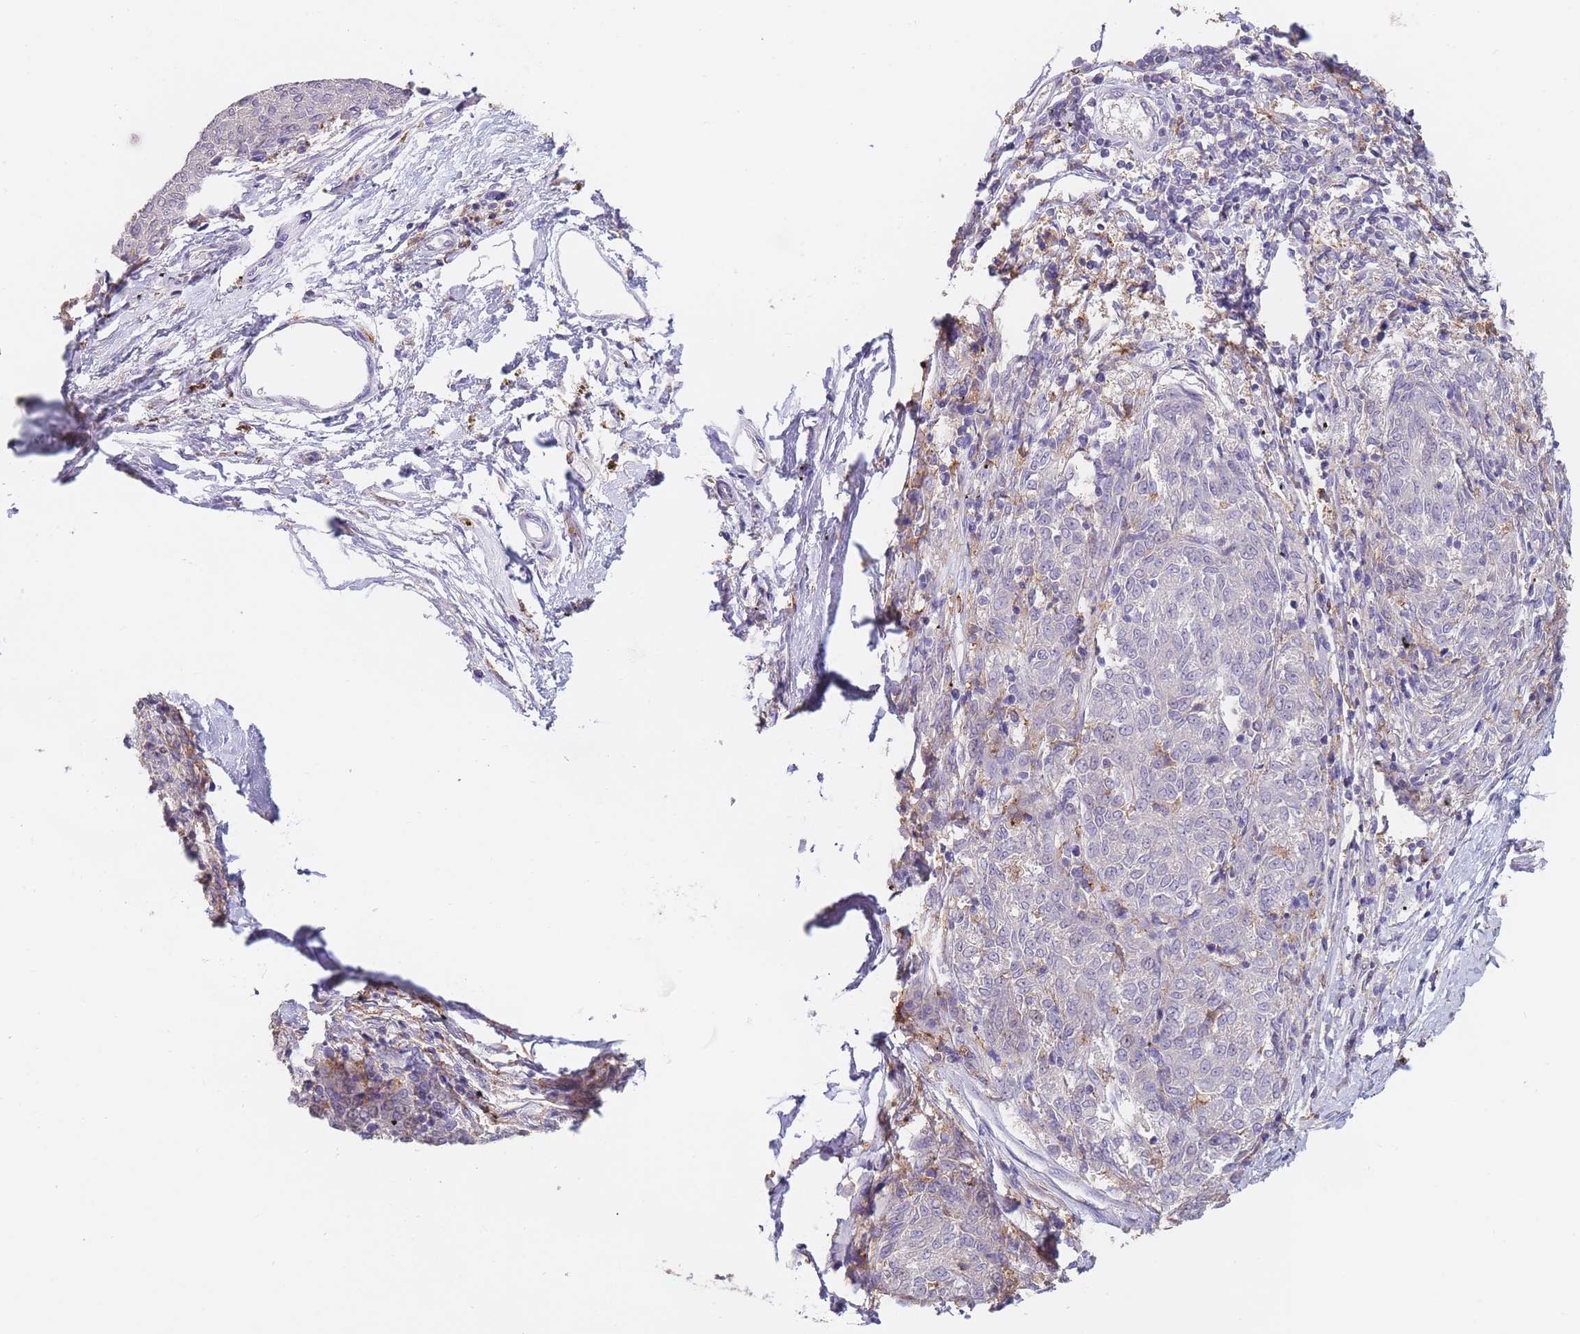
{"staining": {"intensity": "negative", "quantity": "none", "location": "none"}, "tissue": "melanoma", "cell_type": "Tumor cells", "image_type": "cancer", "snomed": [{"axis": "morphology", "description": "Malignant melanoma, NOS"}, {"axis": "topography", "description": "Skin"}], "caption": "IHC of malignant melanoma shows no expression in tumor cells.", "gene": "CLEC12A", "patient": {"sex": "female", "age": 72}}